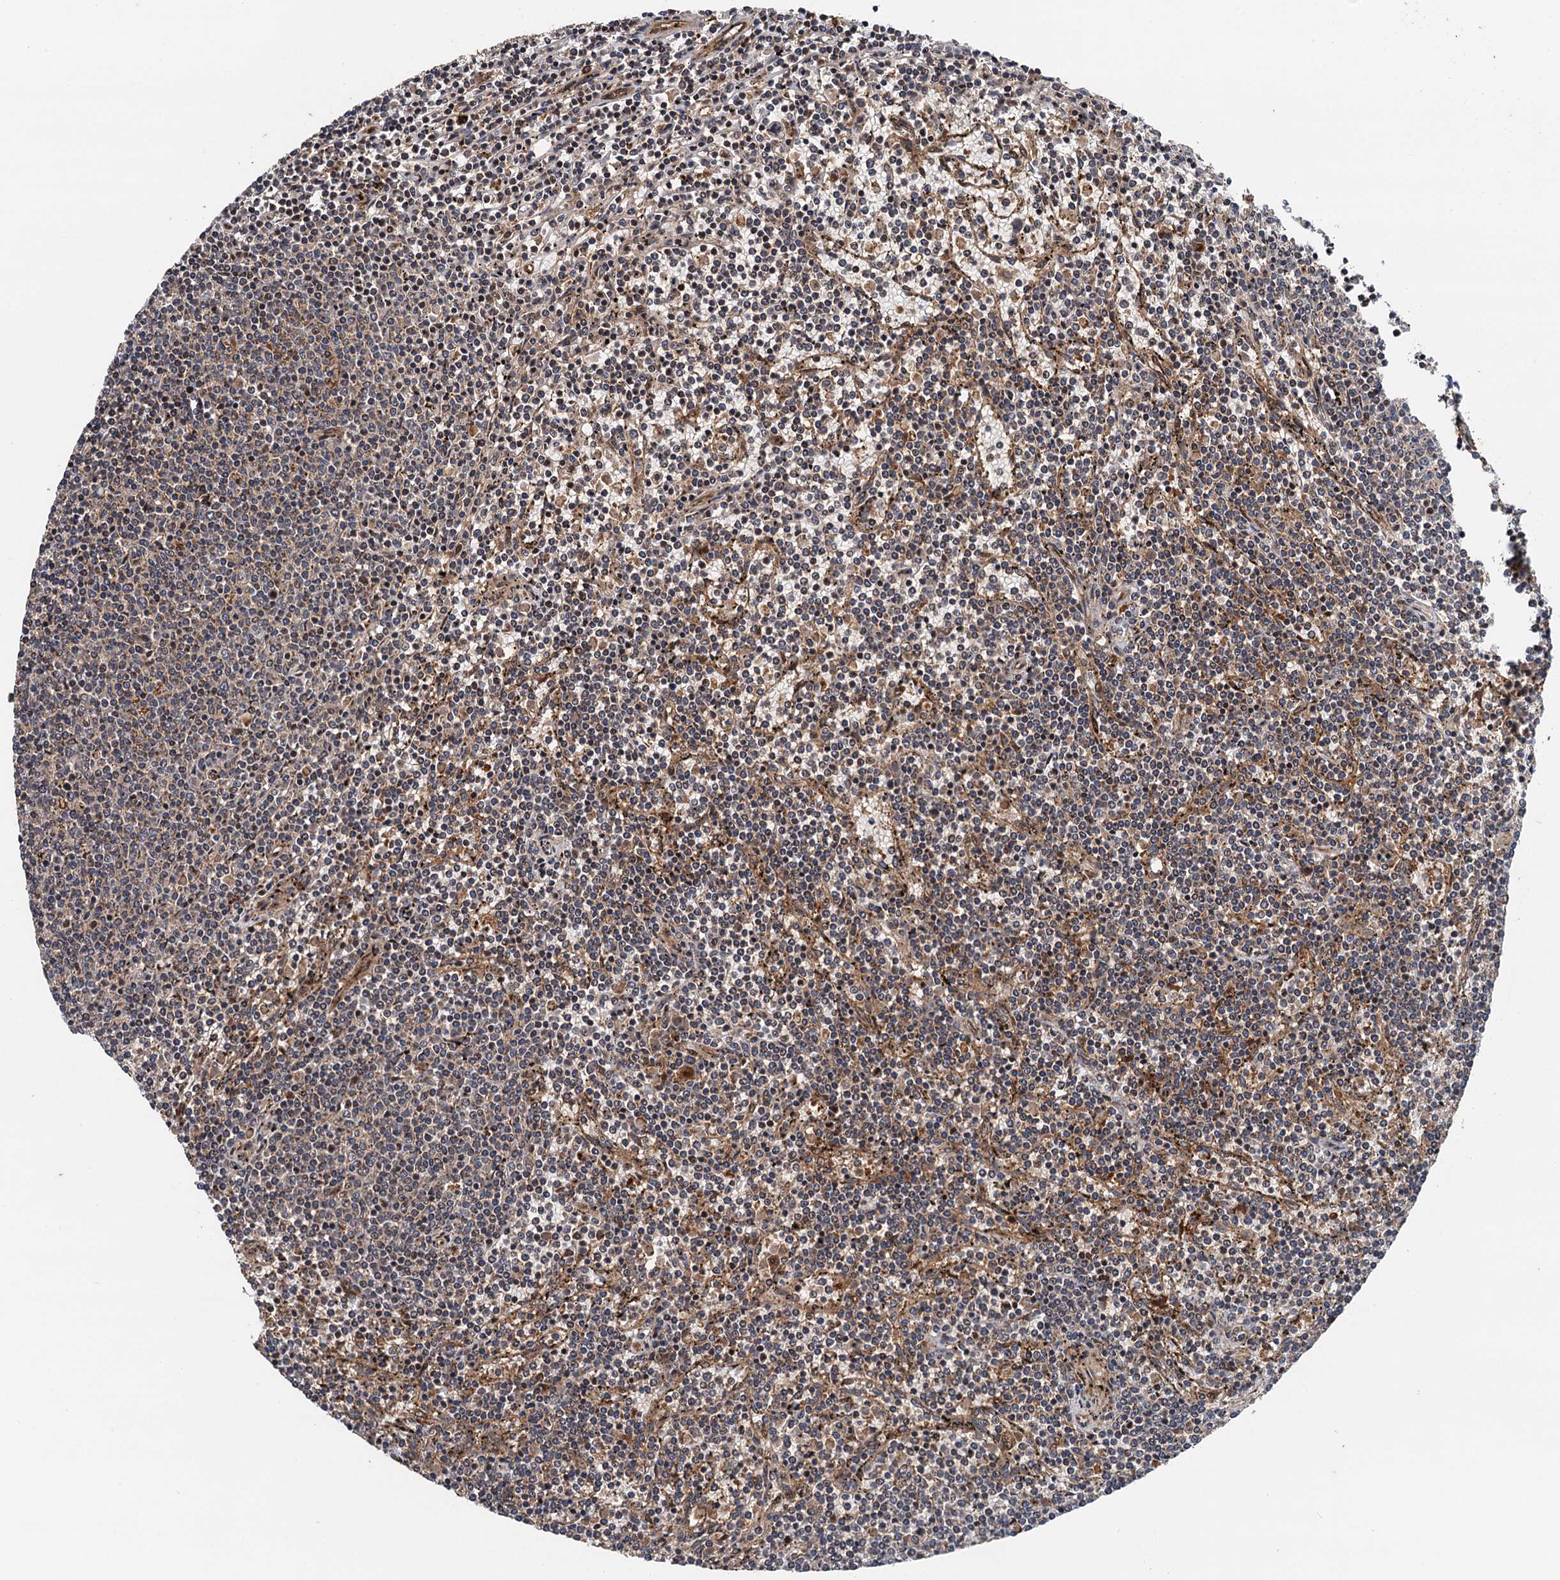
{"staining": {"intensity": "weak", "quantity": "<25%", "location": "cytoplasmic/membranous"}, "tissue": "lymphoma", "cell_type": "Tumor cells", "image_type": "cancer", "snomed": [{"axis": "morphology", "description": "Malignant lymphoma, non-Hodgkin's type, Low grade"}, {"axis": "topography", "description": "Spleen"}], "caption": "High magnification brightfield microscopy of lymphoma stained with DAB (3,3'-diaminobenzidine) (brown) and counterstained with hematoxylin (blue): tumor cells show no significant expression.", "gene": "NLRP10", "patient": {"sex": "female", "age": 50}}